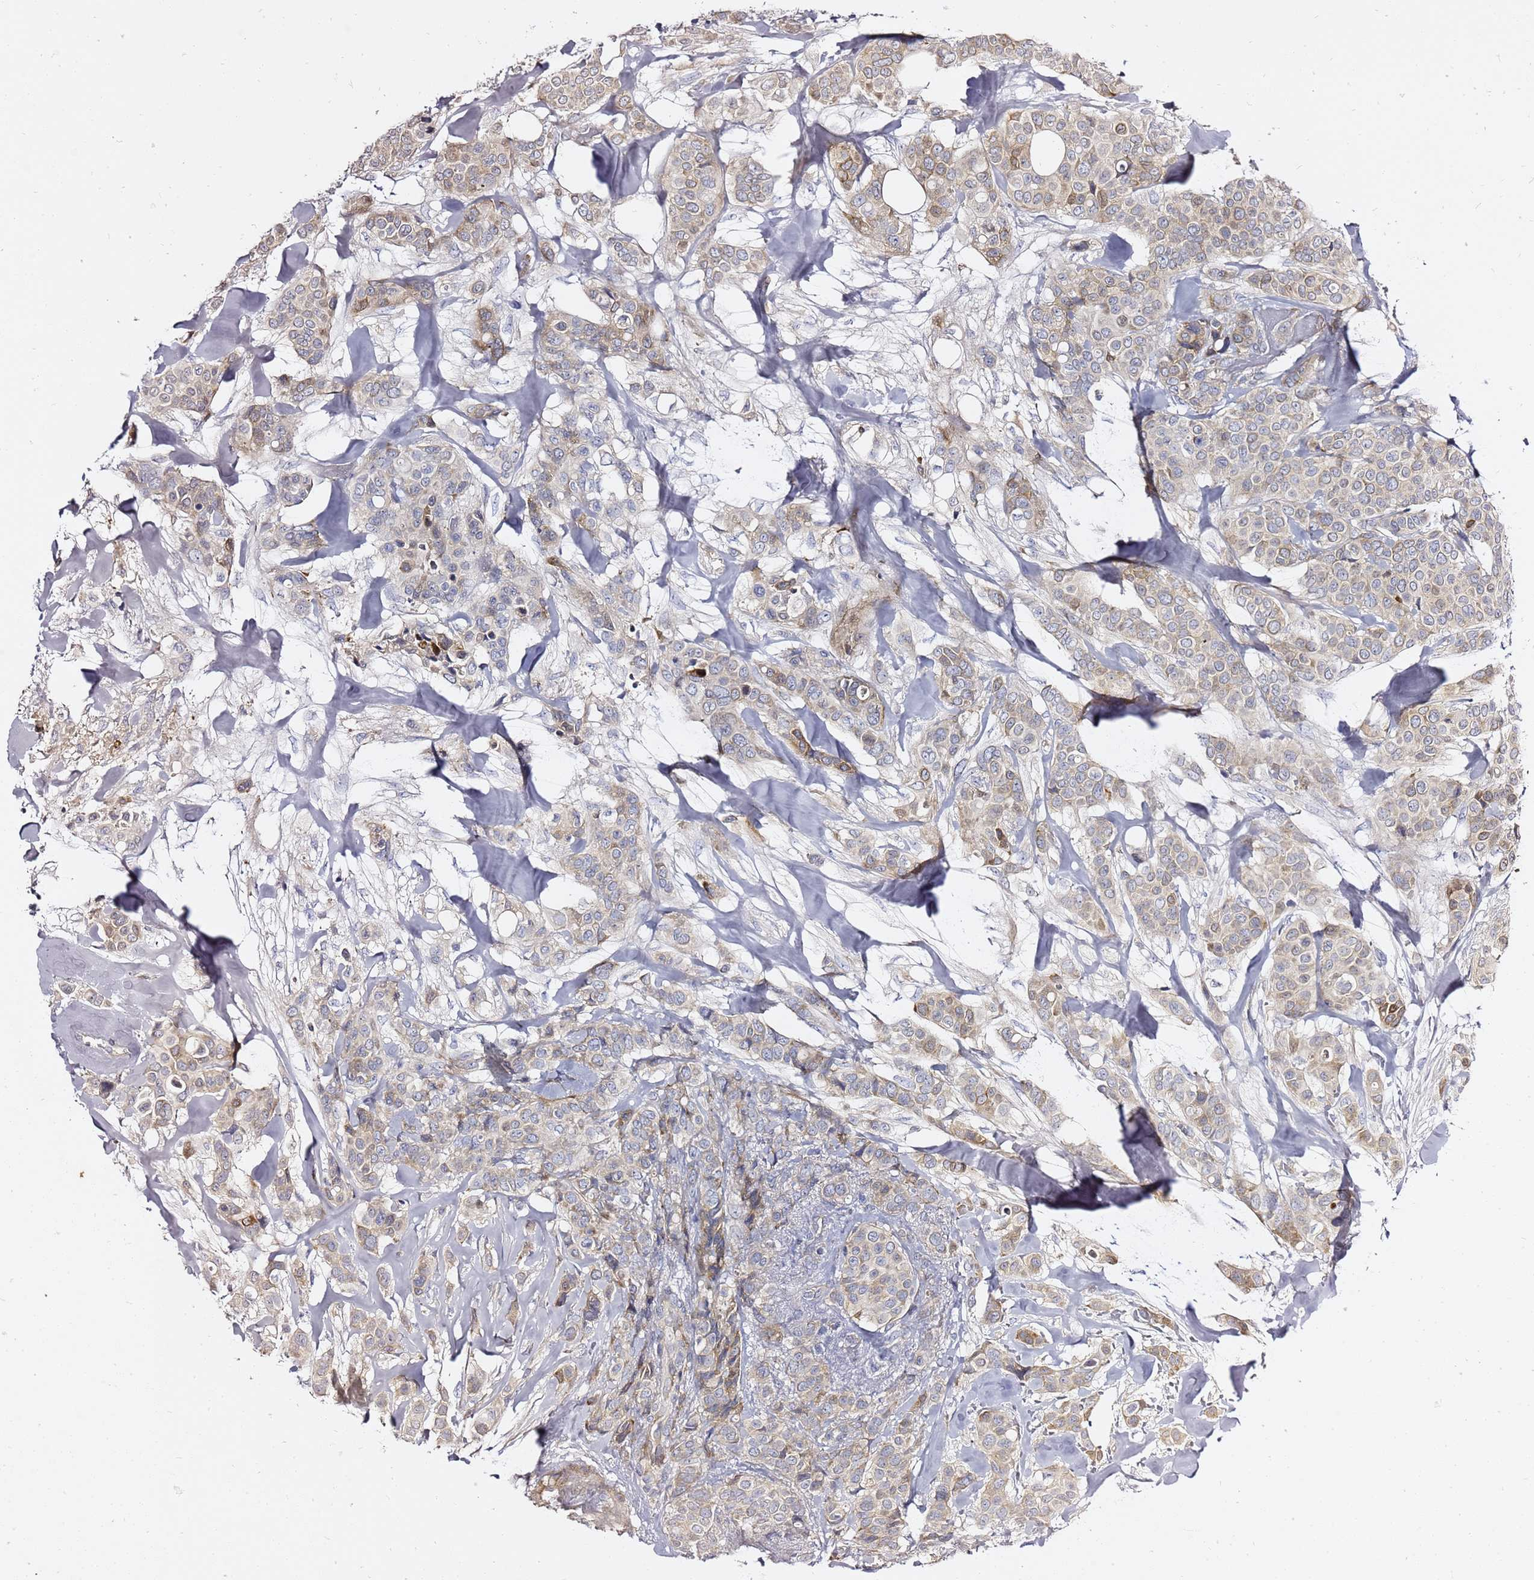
{"staining": {"intensity": "weak", "quantity": "25%-75%", "location": "cytoplasmic/membranous"}, "tissue": "breast cancer", "cell_type": "Tumor cells", "image_type": "cancer", "snomed": [{"axis": "morphology", "description": "Lobular carcinoma"}, {"axis": "topography", "description": "Breast"}], "caption": "A micrograph of human breast lobular carcinoma stained for a protein reveals weak cytoplasmic/membranous brown staining in tumor cells.", "gene": "MON1B", "patient": {"sex": "female", "age": 51}}